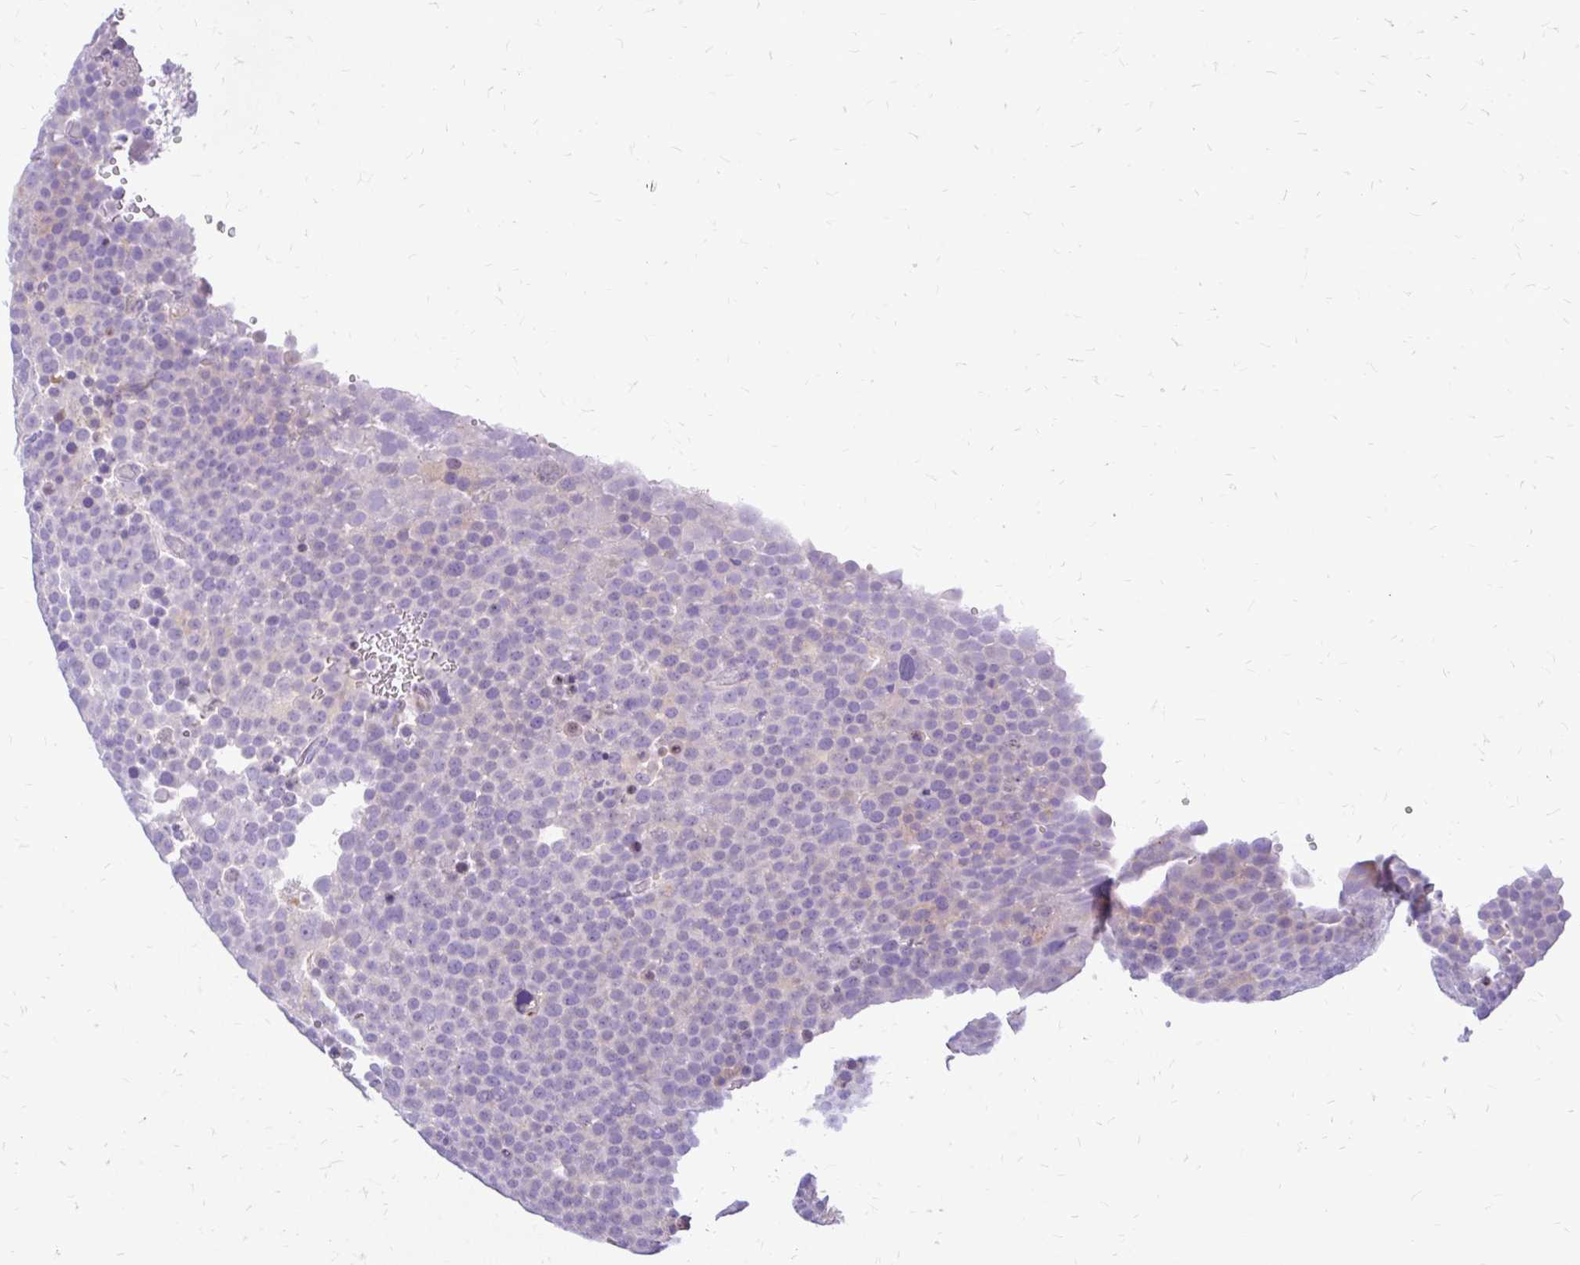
{"staining": {"intensity": "negative", "quantity": "none", "location": "none"}, "tissue": "testis cancer", "cell_type": "Tumor cells", "image_type": "cancer", "snomed": [{"axis": "morphology", "description": "Seminoma, NOS"}, {"axis": "topography", "description": "Testis"}], "caption": "A photomicrograph of human testis cancer (seminoma) is negative for staining in tumor cells. The staining is performed using DAB brown chromogen with nuclei counter-stained in using hematoxylin.", "gene": "MAP1LC3A", "patient": {"sex": "male", "age": 71}}